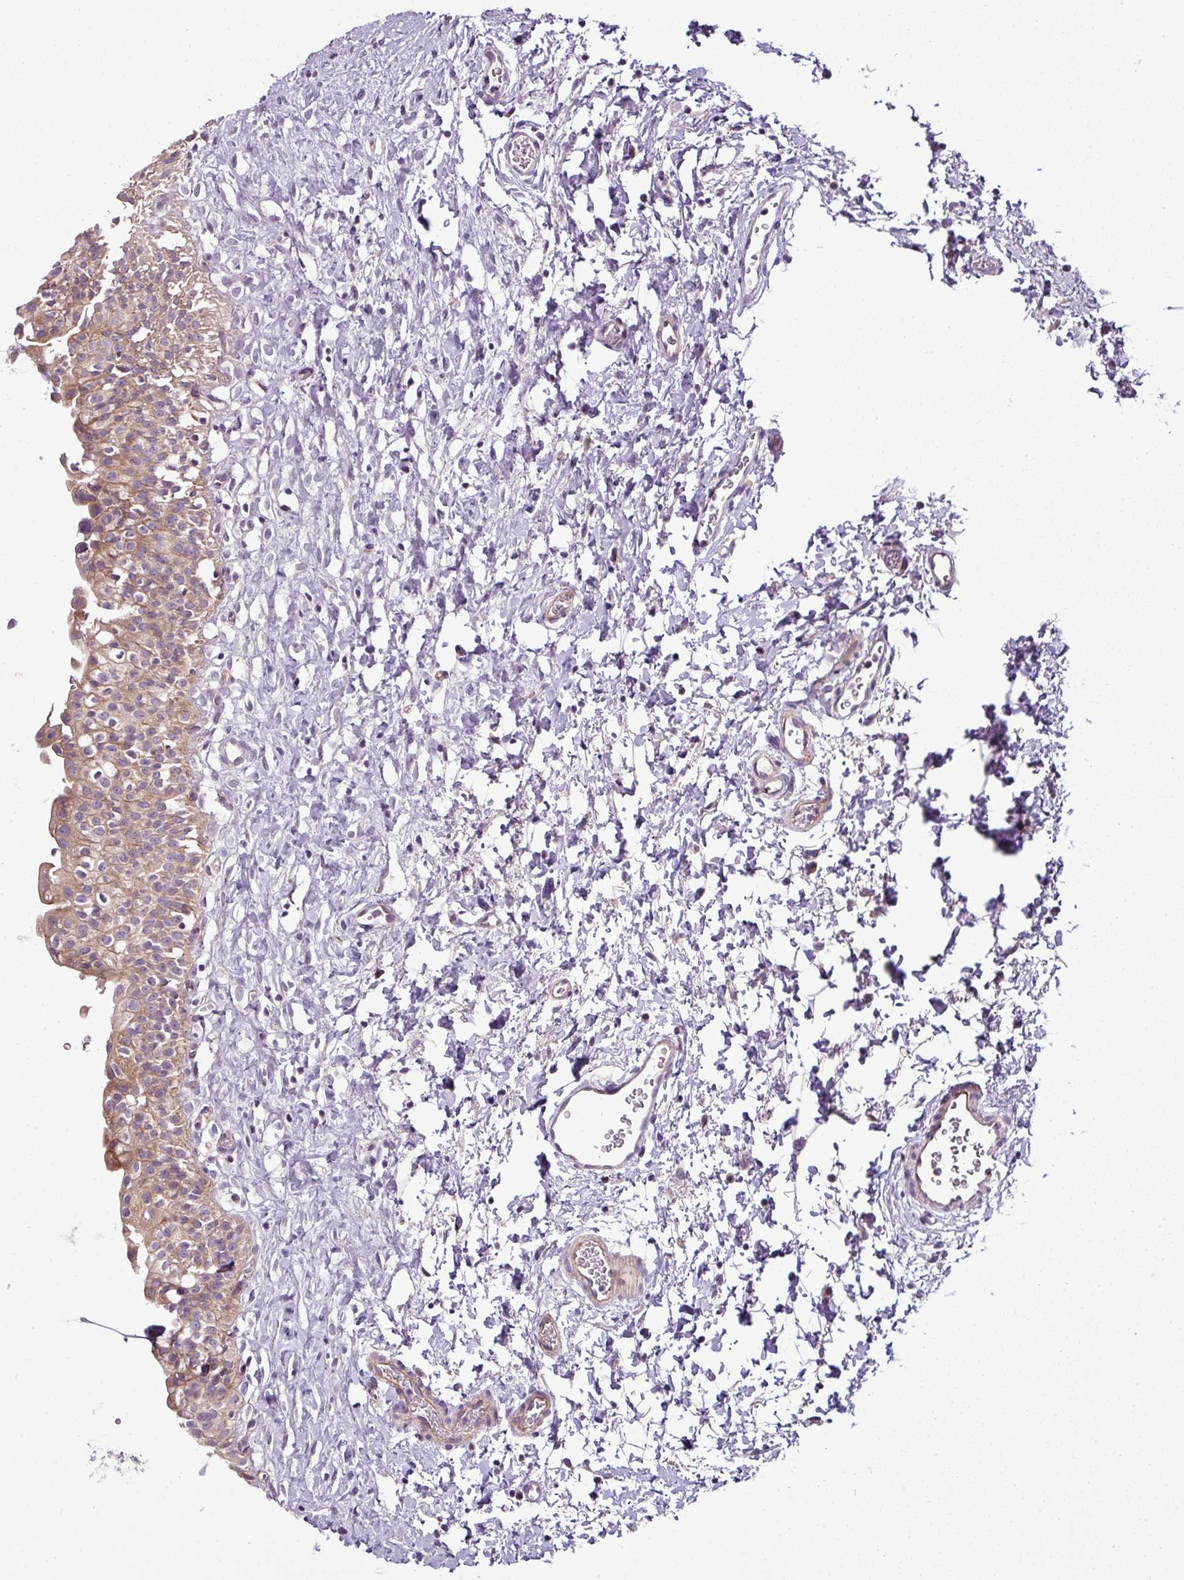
{"staining": {"intensity": "moderate", "quantity": "25%-75%", "location": "cytoplasmic/membranous"}, "tissue": "urinary bladder", "cell_type": "Urothelial cells", "image_type": "normal", "snomed": [{"axis": "morphology", "description": "Normal tissue, NOS"}, {"axis": "topography", "description": "Urinary bladder"}], "caption": "Protein staining of benign urinary bladder demonstrates moderate cytoplasmic/membranous positivity in approximately 25%-75% of urothelial cells.", "gene": "GAN", "patient": {"sex": "male", "age": 51}}